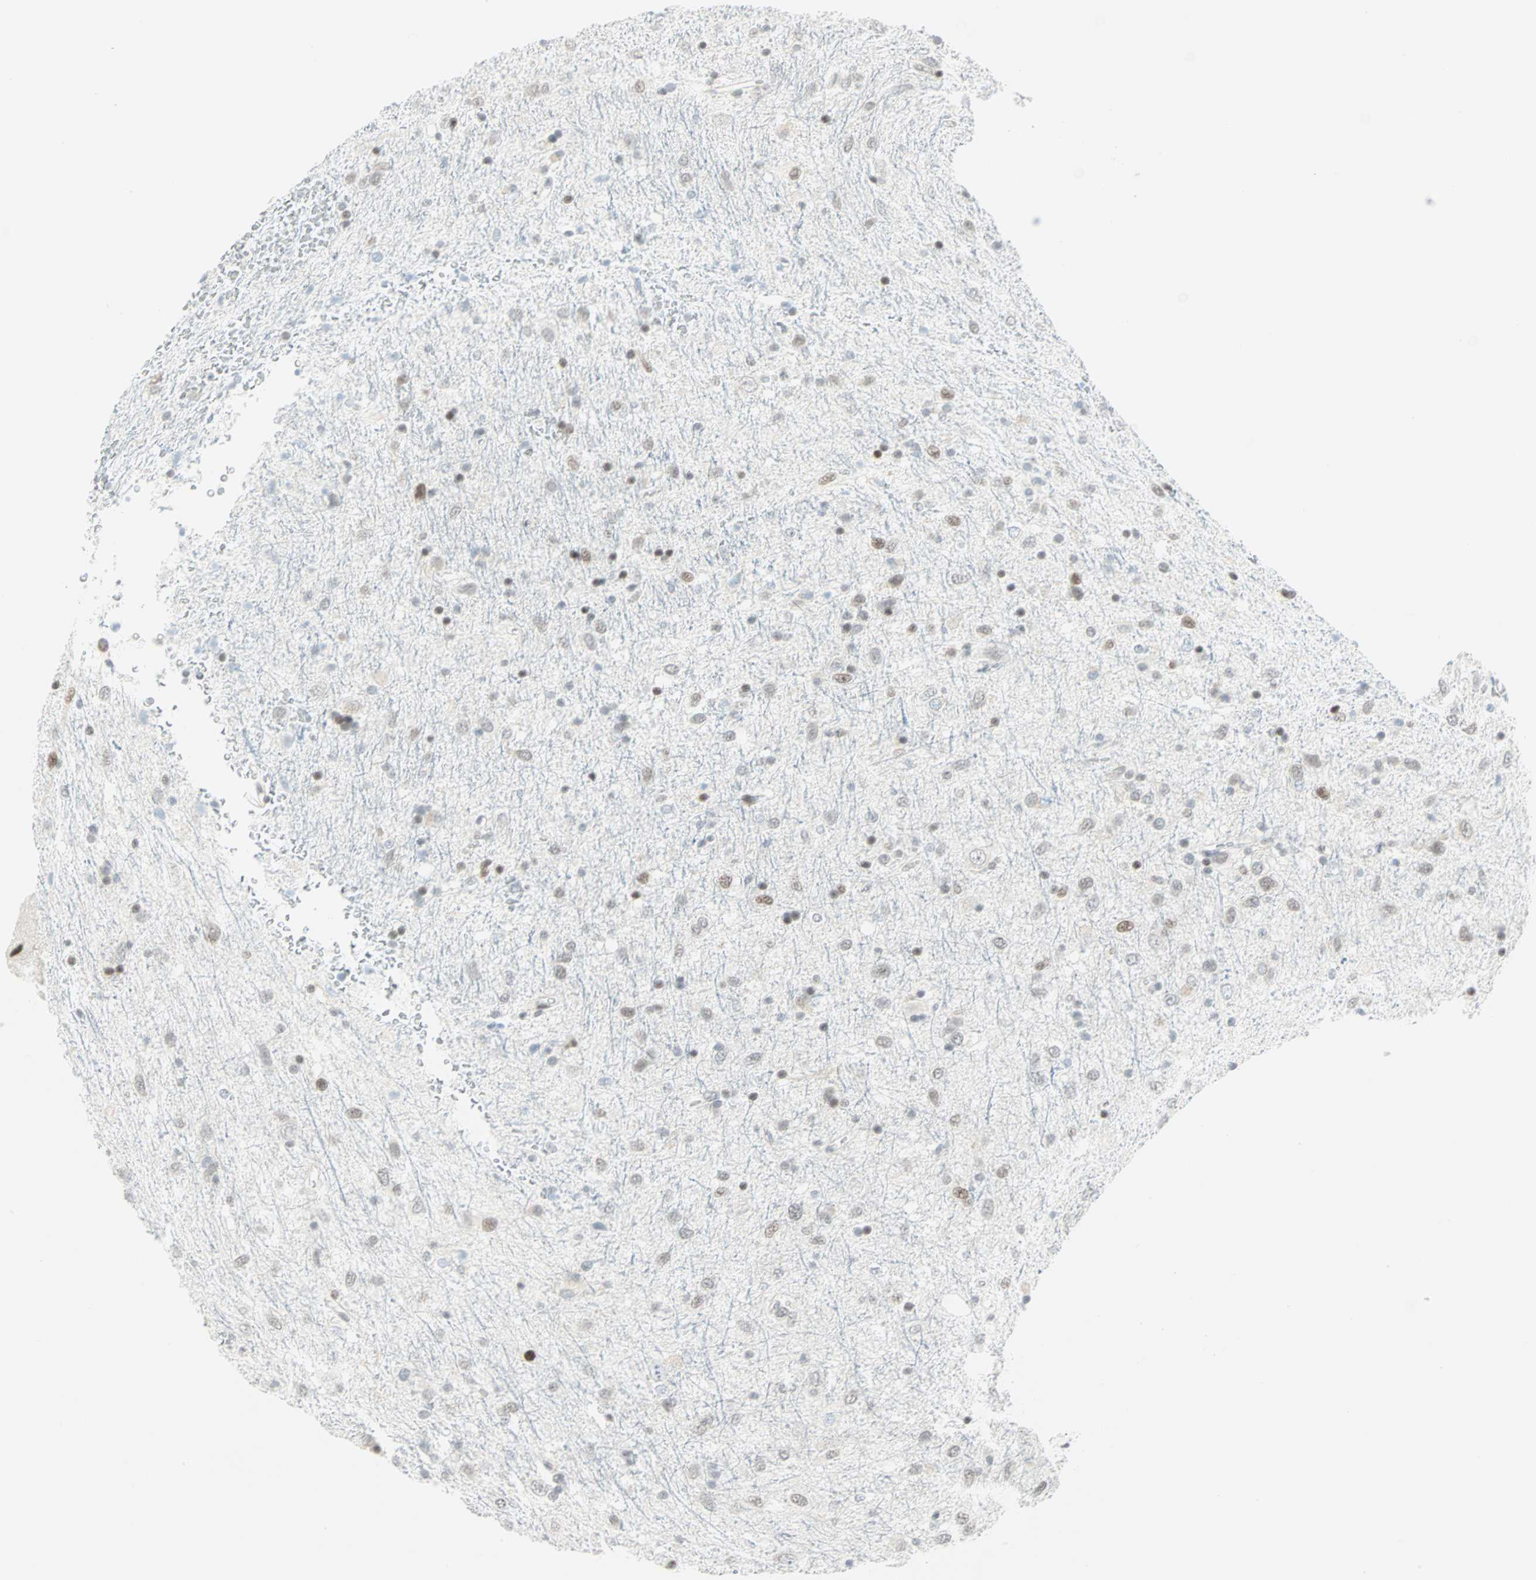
{"staining": {"intensity": "weak", "quantity": "<25%", "location": "nuclear"}, "tissue": "glioma", "cell_type": "Tumor cells", "image_type": "cancer", "snomed": [{"axis": "morphology", "description": "Glioma, malignant, Low grade"}, {"axis": "topography", "description": "Brain"}], "caption": "Immunohistochemistry micrograph of neoplastic tissue: malignant low-grade glioma stained with DAB (3,3'-diaminobenzidine) displays no significant protein staining in tumor cells. Brightfield microscopy of IHC stained with DAB (brown) and hematoxylin (blue), captured at high magnification.", "gene": "PKNOX1", "patient": {"sex": "male", "age": 77}}